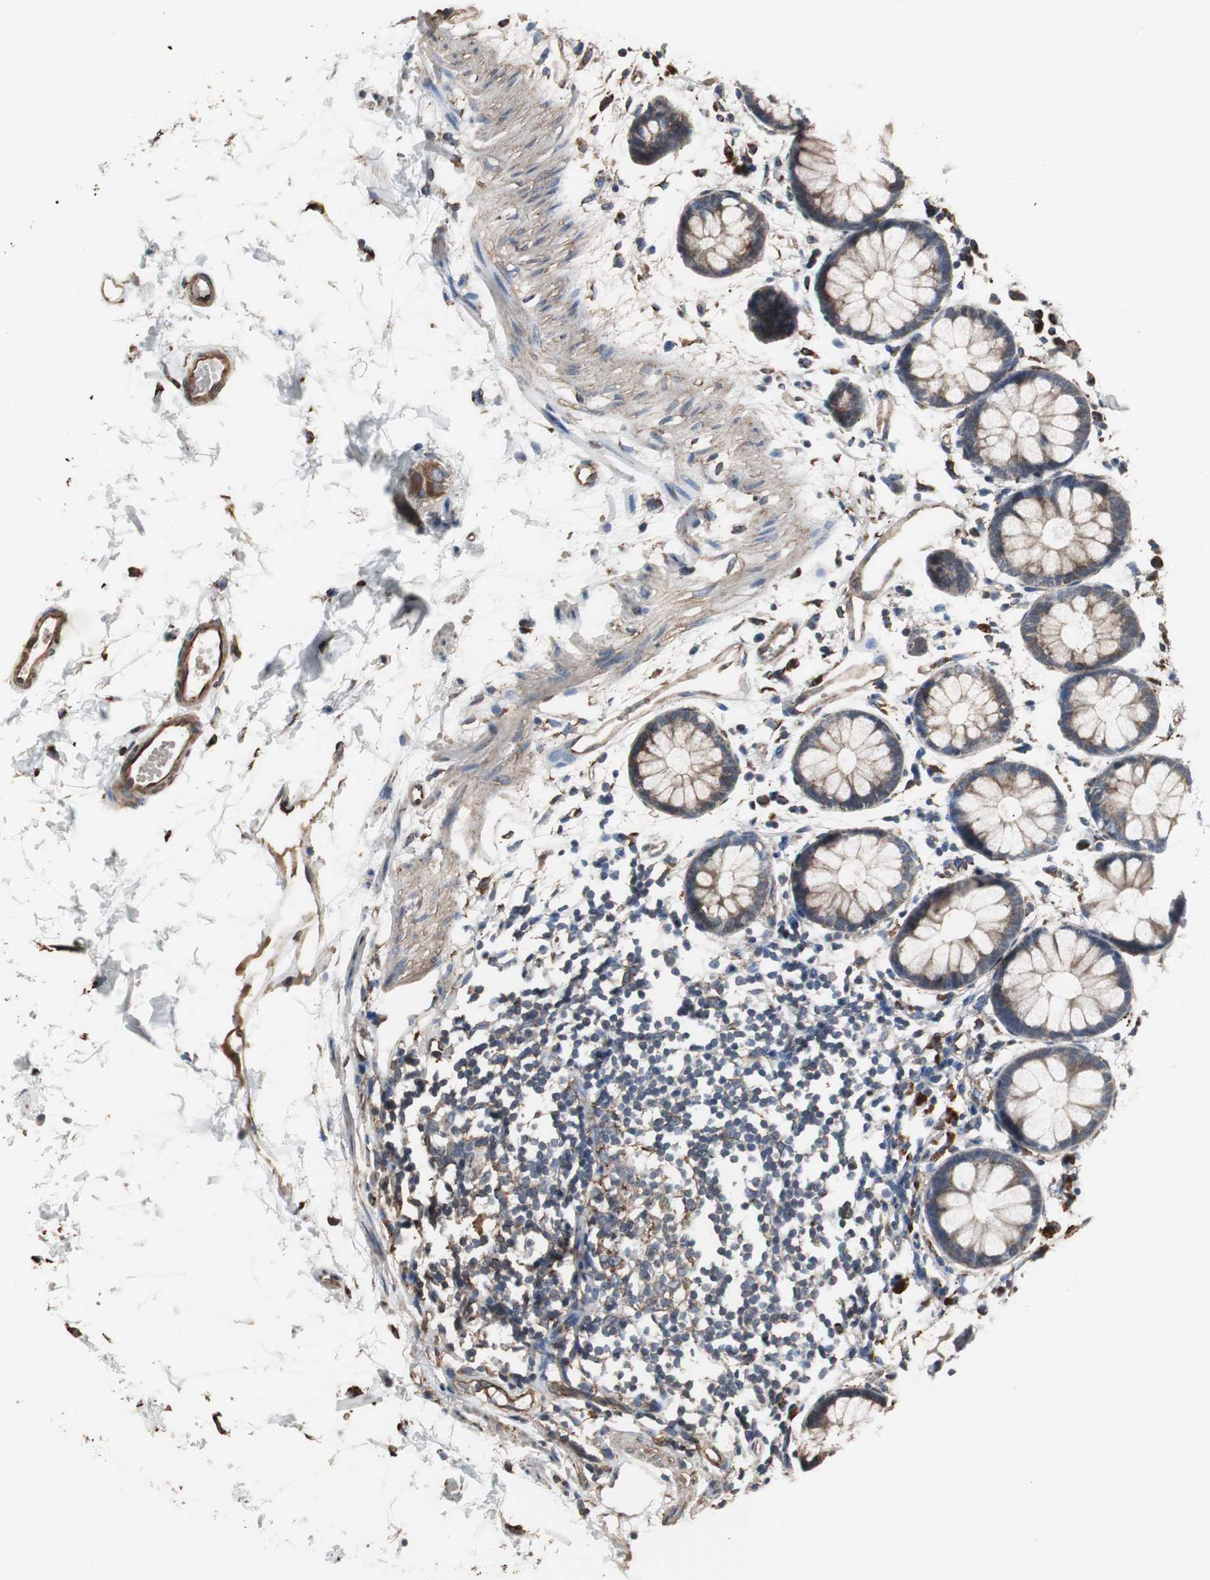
{"staining": {"intensity": "moderate", "quantity": ">75%", "location": "cytoplasmic/membranous"}, "tissue": "rectum", "cell_type": "Glandular cells", "image_type": "normal", "snomed": [{"axis": "morphology", "description": "Normal tissue, NOS"}, {"axis": "topography", "description": "Rectum"}], "caption": "This histopathology image exhibits IHC staining of unremarkable human rectum, with medium moderate cytoplasmic/membranous expression in approximately >75% of glandular cells.", "gene": "CALU", "patient": {"sex": "female", "age": 66}}